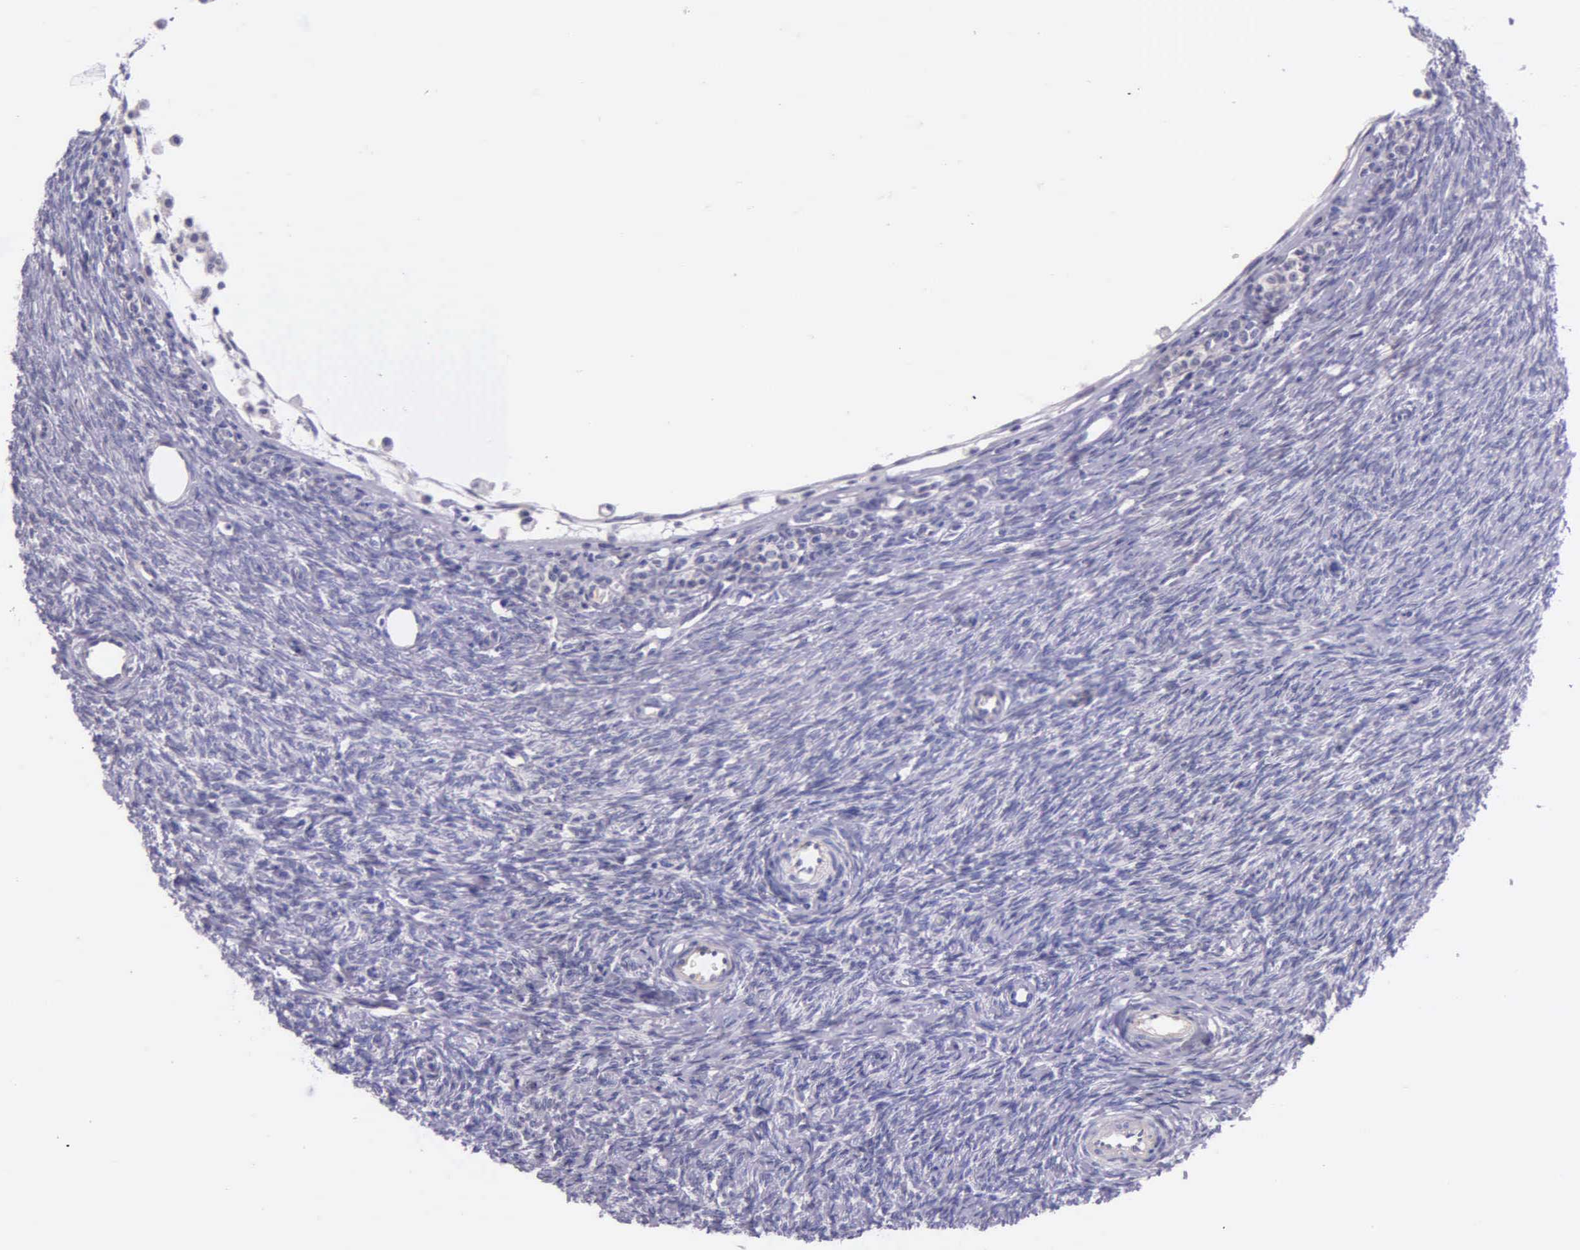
{"staining": {"intensity": "negative", "quantity": "none", "location": "none"}, "tissue": "ovary", "cell_type": "Ovarian stroma cells", "image_type": "normal", "snomed": [{"axis": "morphology", "description": "Normal tissue, NOS"}, {"axis": "topography", "description": "Ovary"}], "caption": "This histopathology image is of normal ovary stained with immunohistochemistry (IHC) to label a protein in brown with the nuclei are counter-stained blue. There is no staining in ovarian stroma cells. (DAB (3,3'-diaminobenzidine) immunohistochemistry (IHC) with hematoxylin counter stain).", "gene": "THSD7A", "patient": {"sex": "female", "age": 32}}